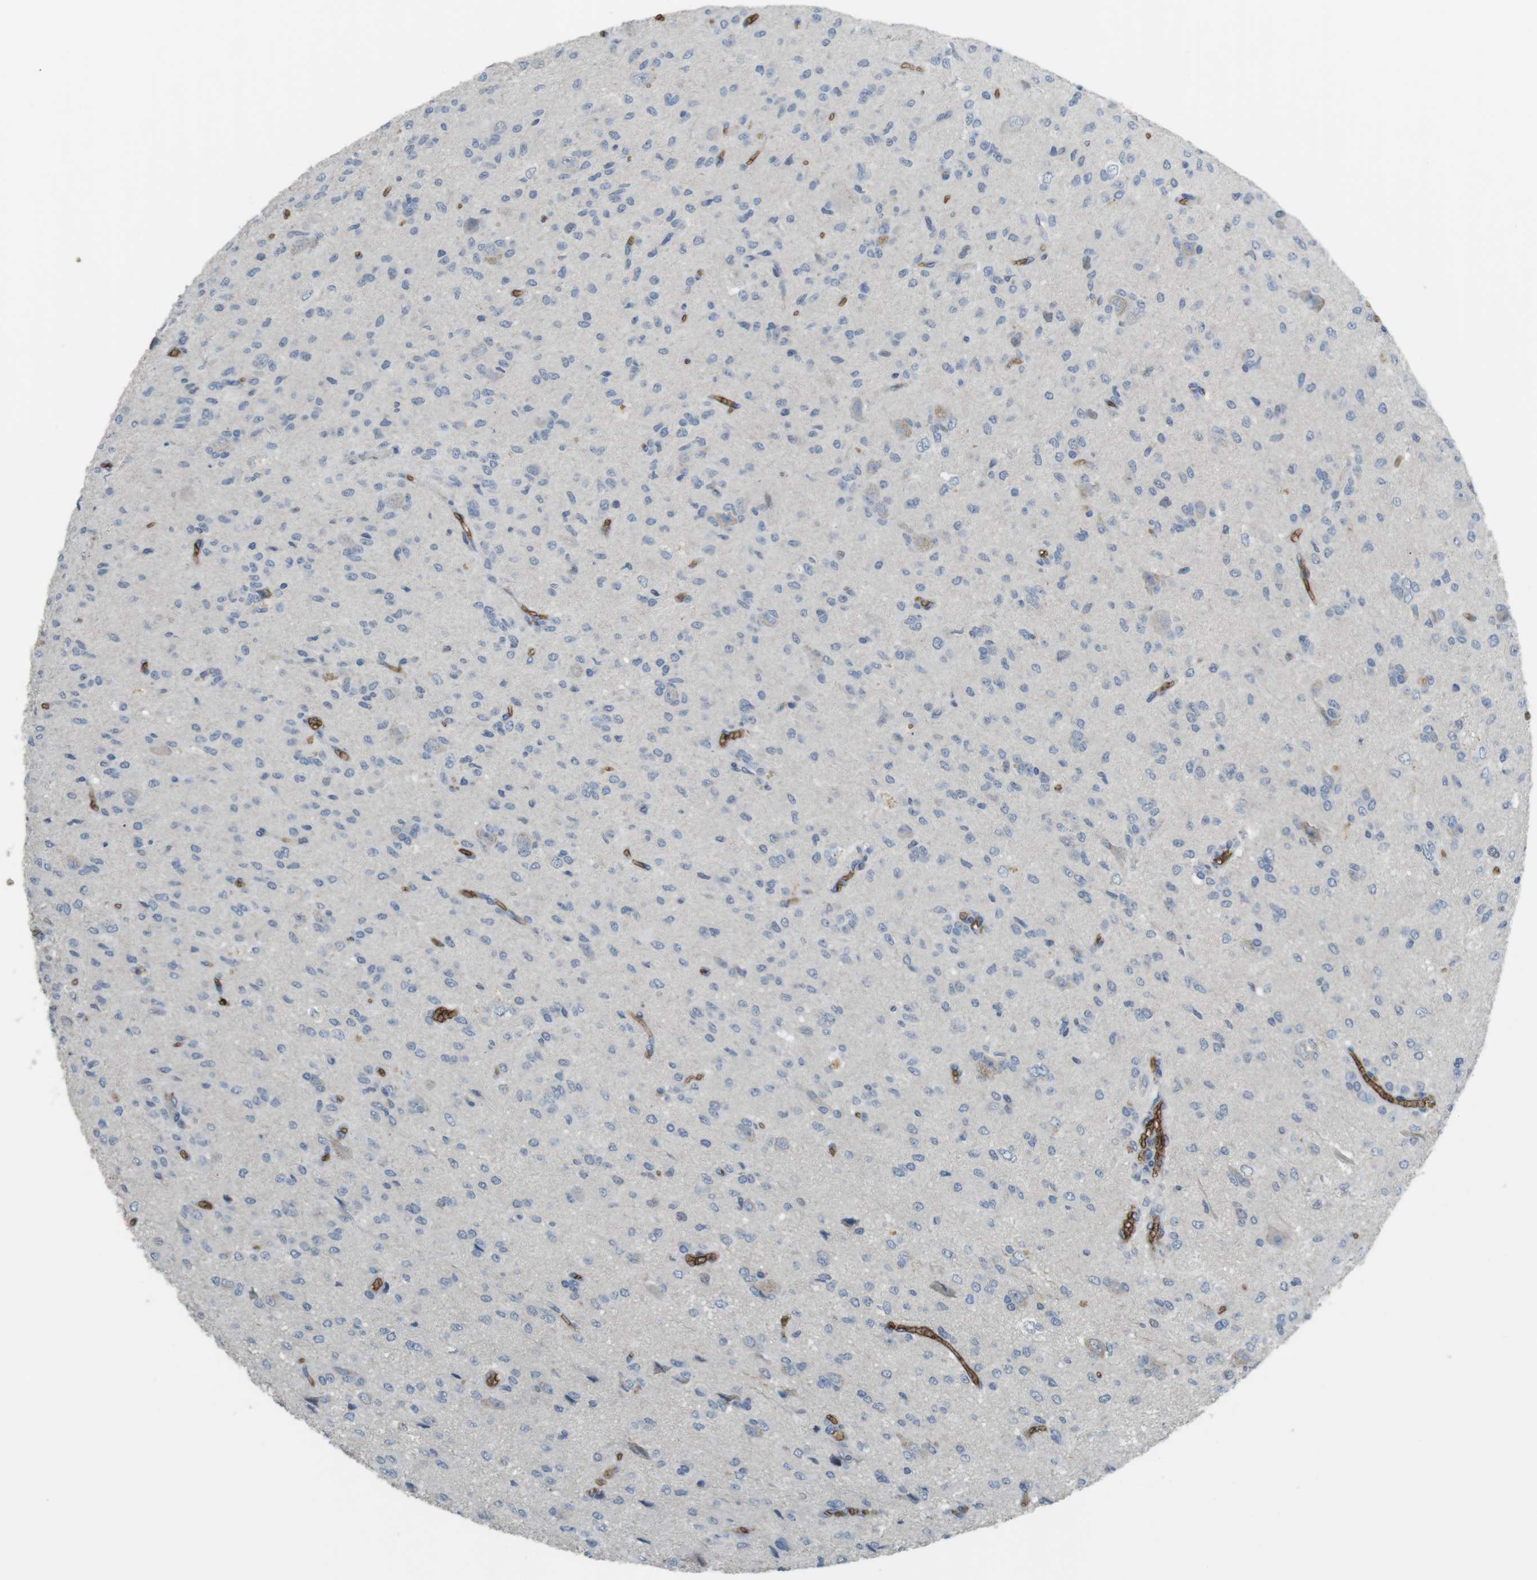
{"staining": {"intensity": "weak", "quantity": "<25%", "location": "cytoplasmic/membranous"}, "tissue": "glioma", "cell_type": "Tumor cells", "image_type": "cancer", "snomed": [{"axis": "morphology", "description": "Glioma, malignant, High grade"}, {"axis": "topography", "description": "Brain"}], "caption": "Image shows no protein staining in tumor cells of high-grade glioma (malignant) tissue.", "gene": "GYPA", "patient": {"sex": "female", "age": 59}}